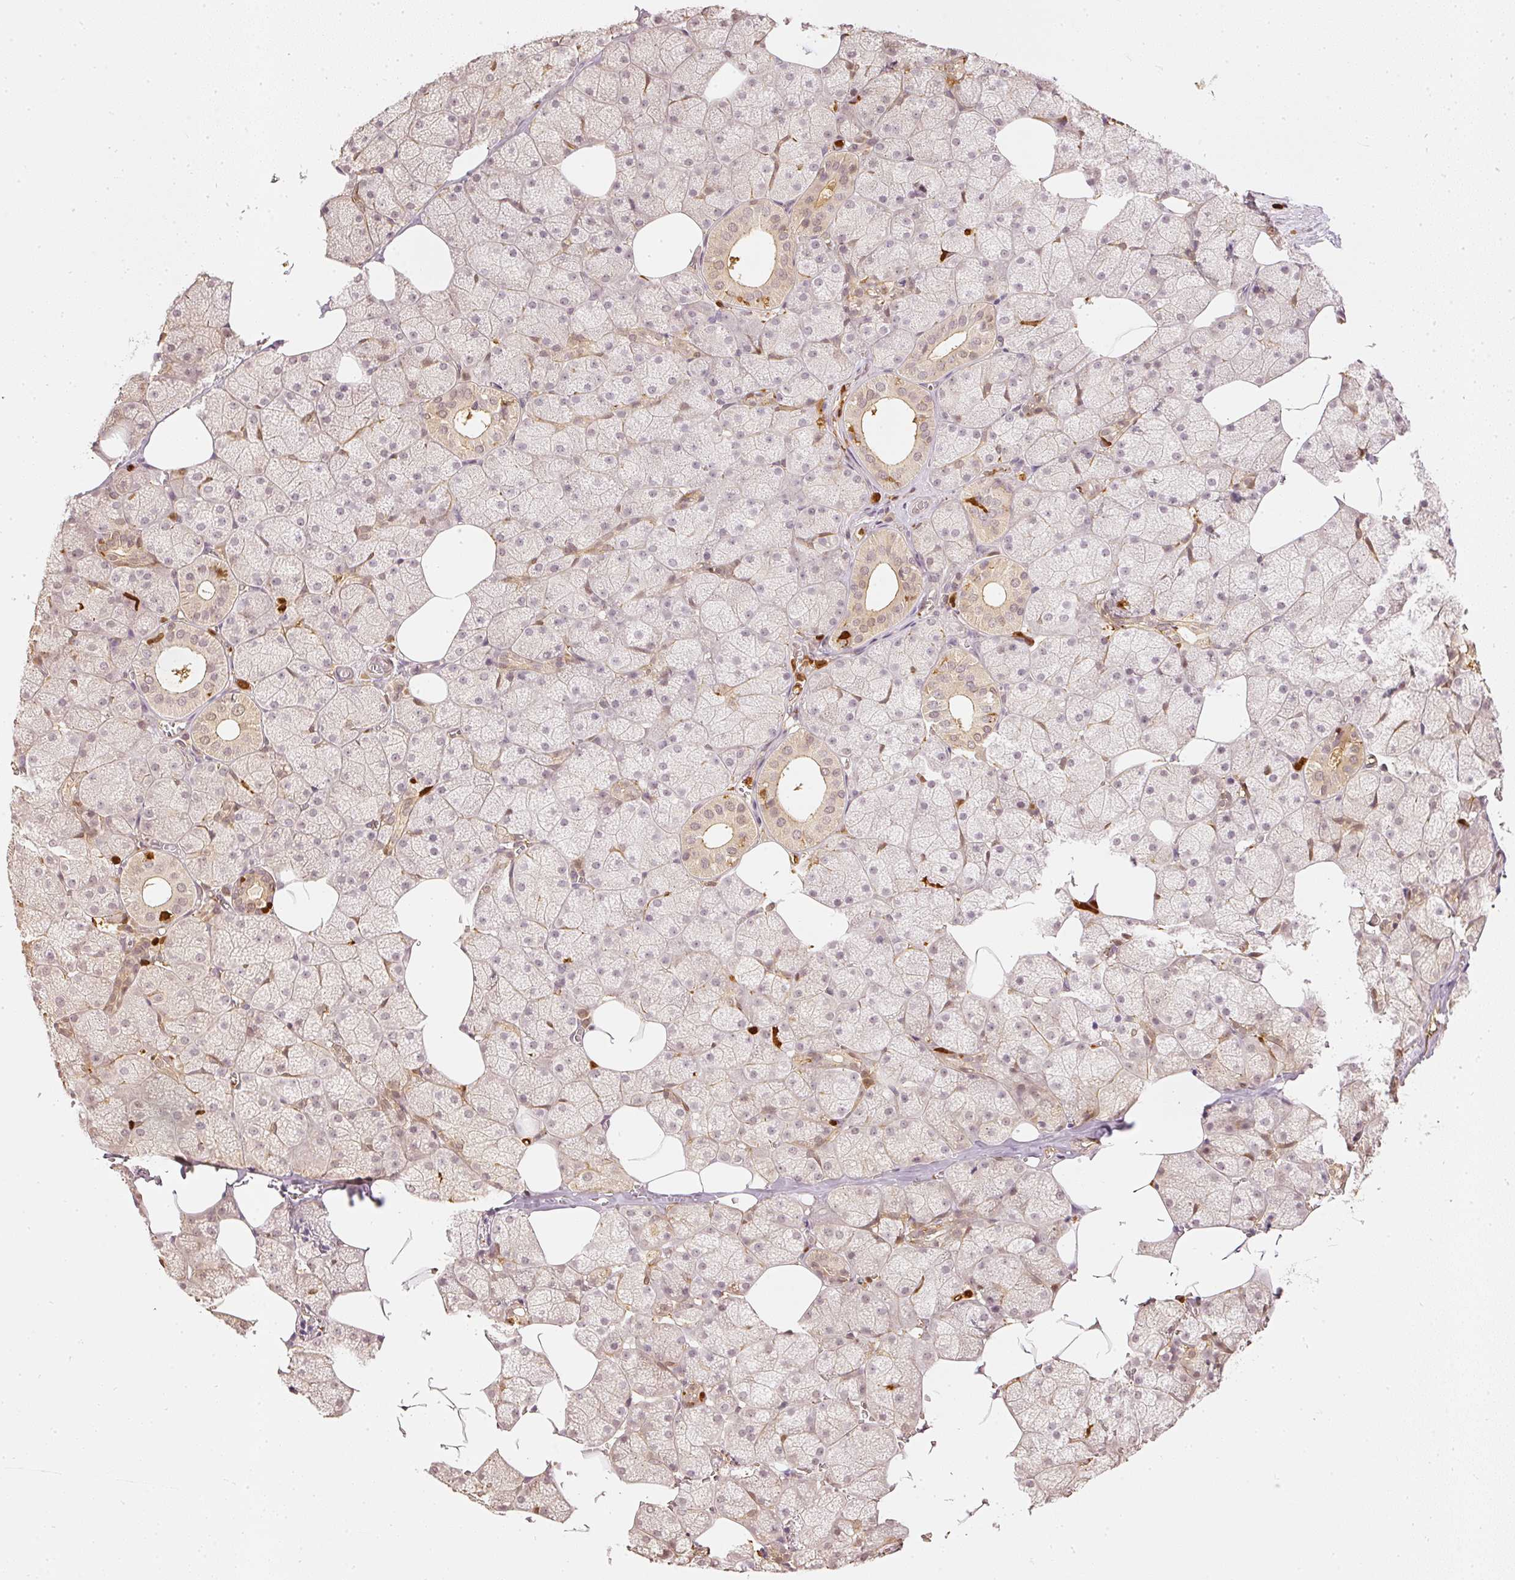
{"staining": {"intensity": "weak", "quantity": "25%-75%", "location": "cytoplasmic/membranous,nuclear"}, "tissue": "salivary gland", "cell_type": "Glandular cells", "image_type": "normal", "snomed": [{"axis": "morphology", "description": "Normal tissue, NOS"}, {"axis": "topography", "description": "Salivary gland"}, {"axis": "topography", "description": "Peripheral nerve tissue"}], "caption": "Weak cytoplasmic/membranous,nuclear protein staining is appreciated in approximately 25%-75% of glandular cells in salivary gland.", "gene": "PFN1", "patient": {"sex": "male", "age": 38}}